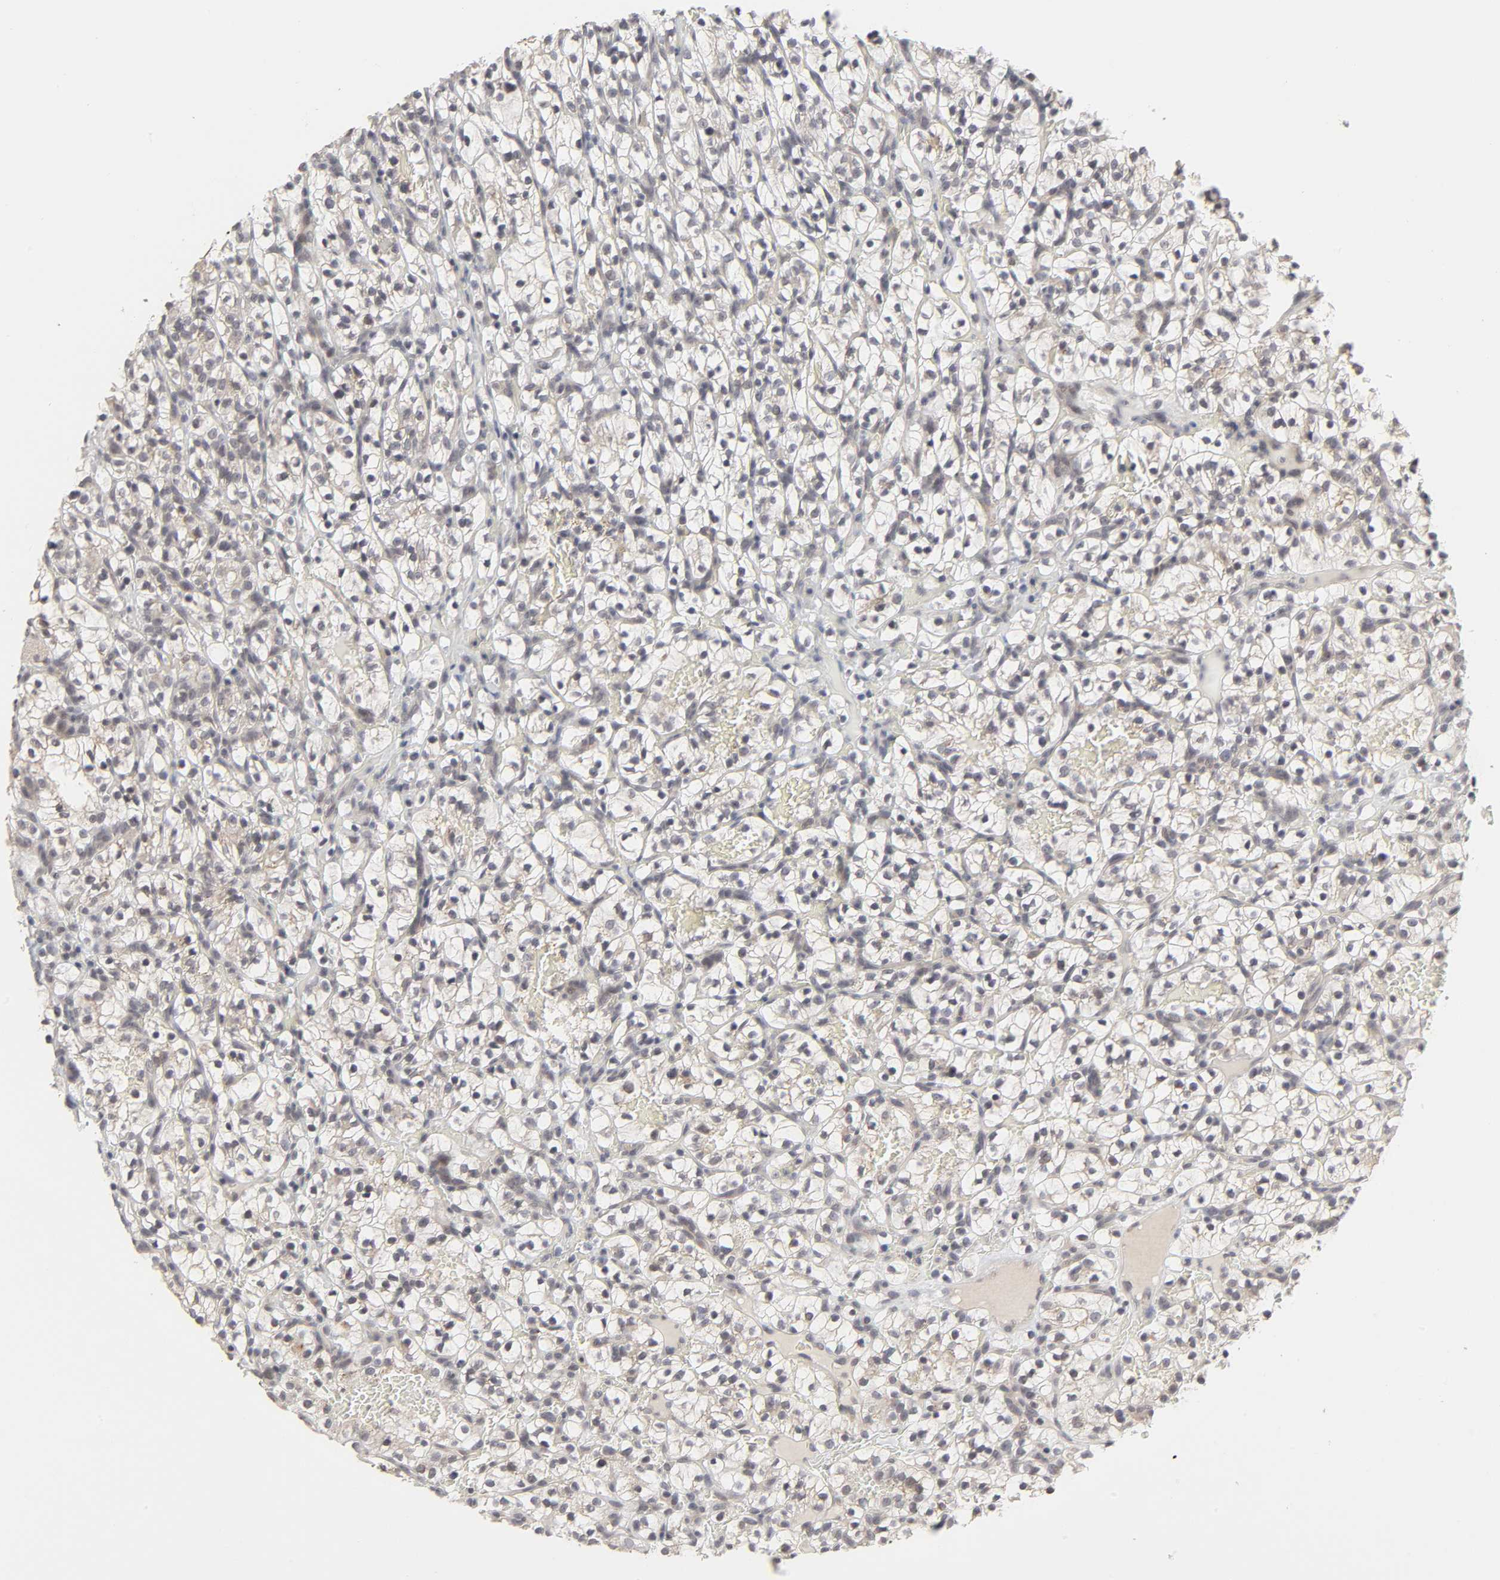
{"staining": {"intensity": "weak", "quantity": "<25%", "location": "cytoplasmic/membranous"}, "tissue": "renal cancer", "cell_type": "Tumor cells", "image_type": "cancer", "snomed": [{"axis": "morphology", "description": "Adenocarcinoma, NOS"}, {"axis": "topography", "description": "Kidney"}], "caption": "Human renal adenocarcinoma stained for a protein using IHC shows no expression in tumor cells.", "gene": "AUH", "patient": {"sex": "female", "age": 57}}